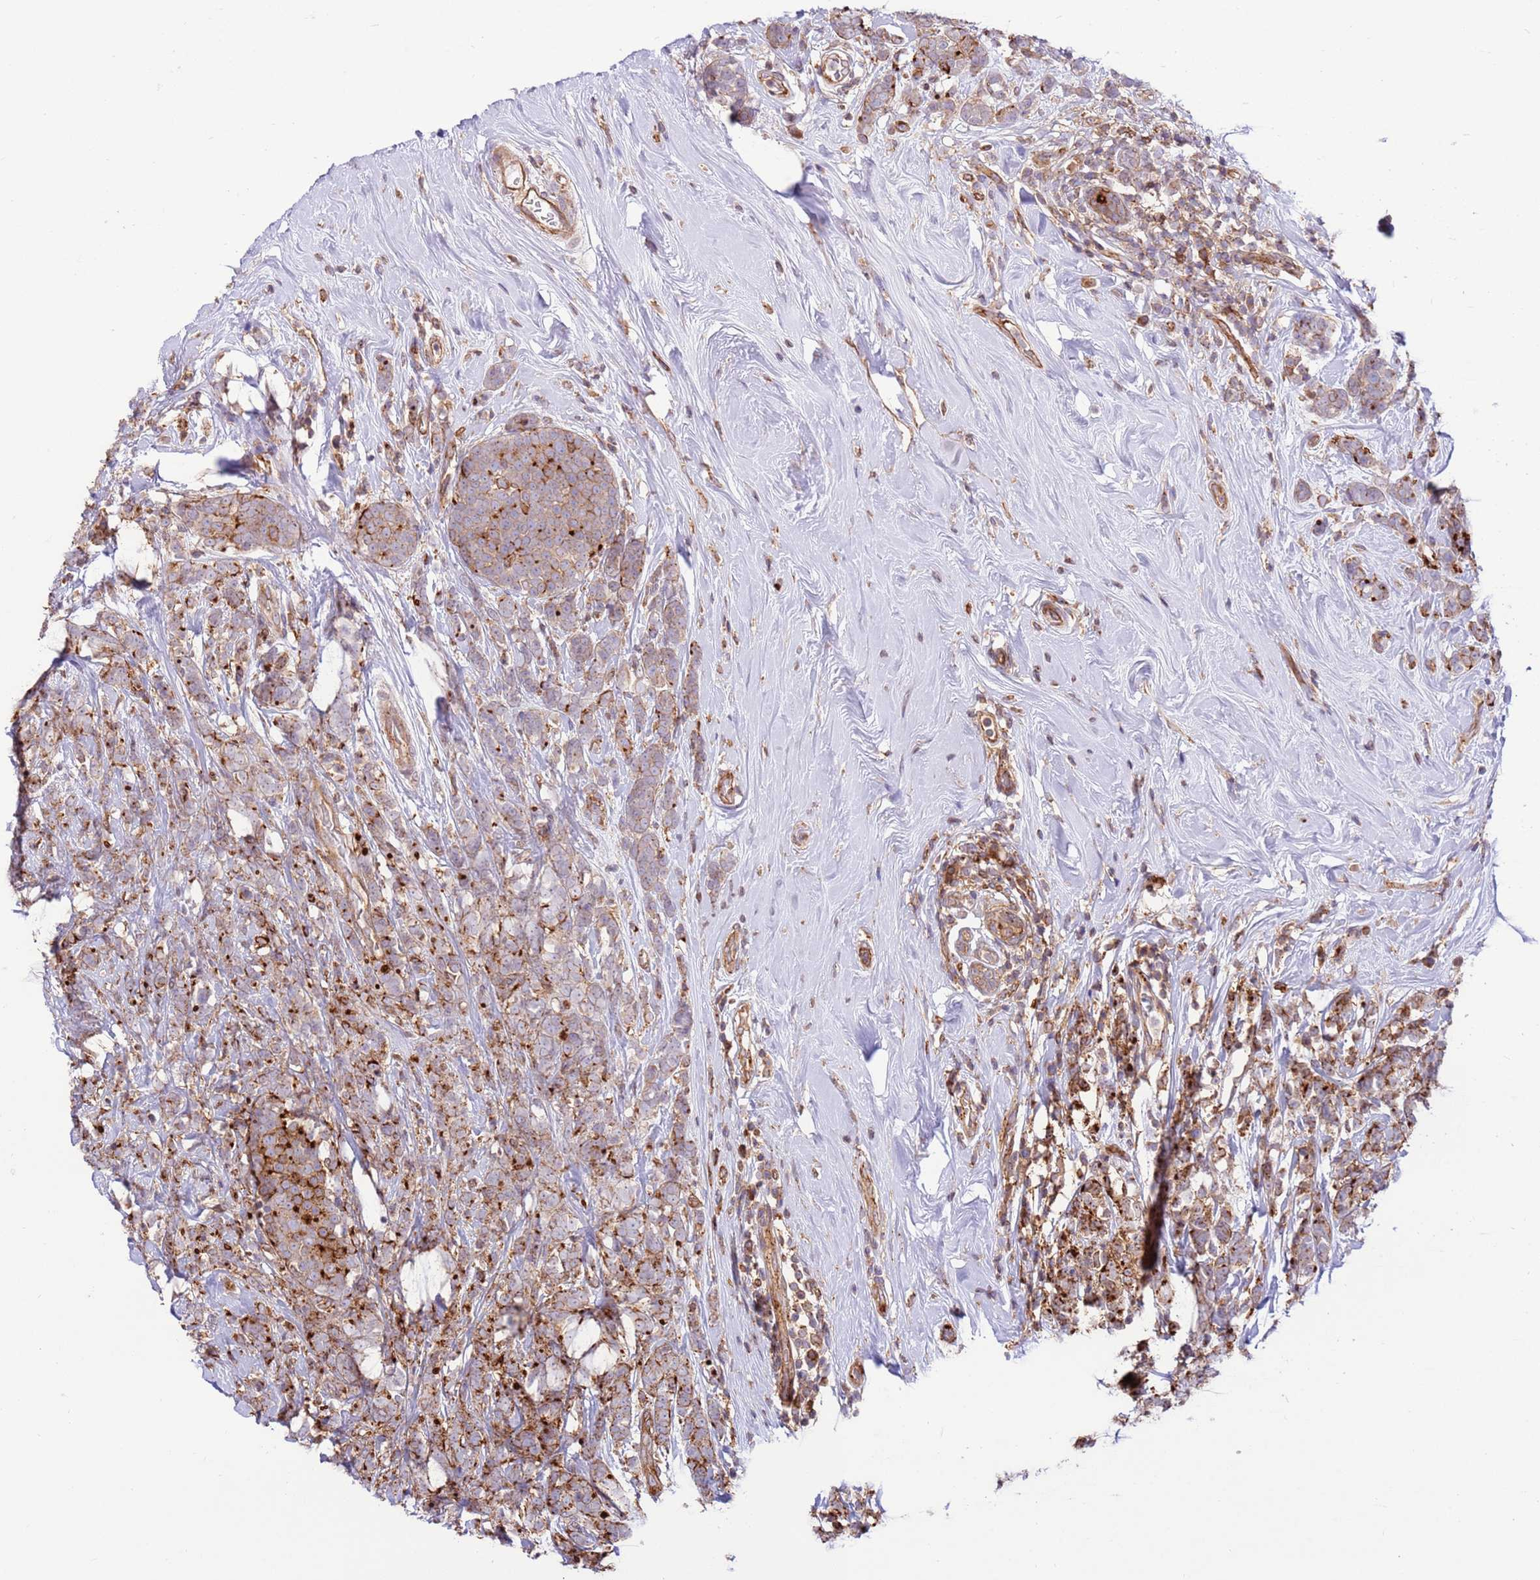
{"staining": {"intensity": "strong", "quantity": ">75%", "location": "cytoplasmic/membranous"}, "tissue": "breast cancer", "cell_type": "Tumor cells", "image_type": "cancer", "snomed": [{"axis": "morphology", "description": "Lobular carcinoma"}, {"axis": "topography", "description": "Breast"}], "caption": "The photomicrograph demonstrates staining of lobular carcinoma (breast), revealing strong cytoplasmic/membranous protein positivity (brown color) within tumor cells.", "gene": "DDX19B", "patient": {"sex": "female", "age": 58}}